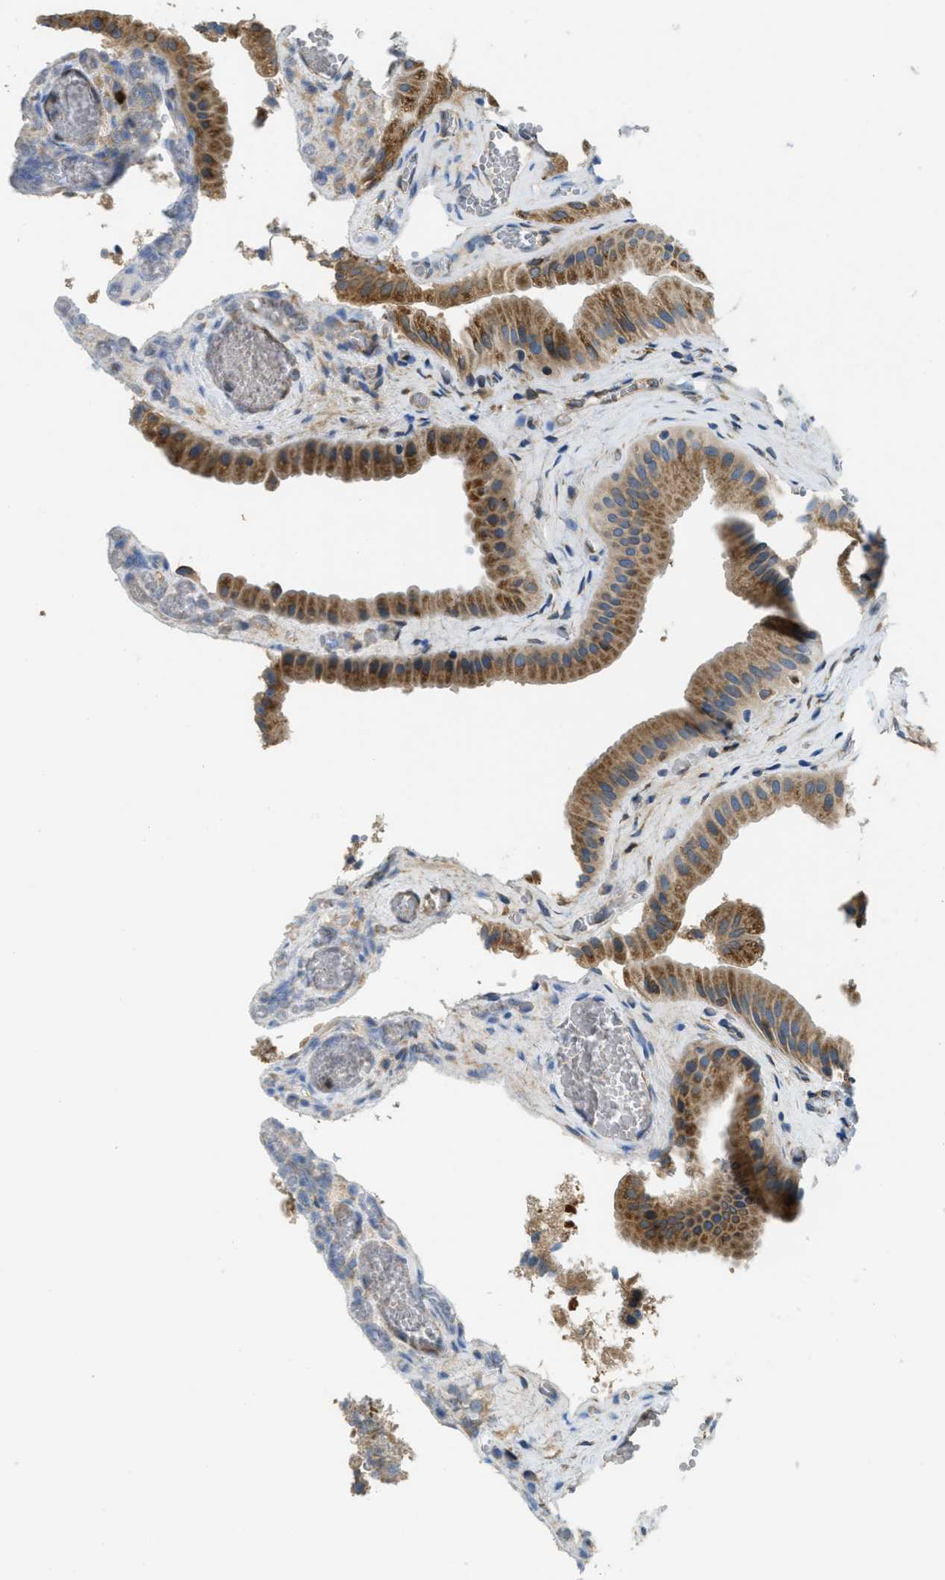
{"staining": {"intensity": "moderate", "quantity": ">75%", "location": "cytoplasmic/membranous"}, "tissue": "gallbladder", "cell_type": "Glandular cells", "image_type": "normal", "snomed": [{"axis": "morphology", "description": "Normal tissue, NOS"}, {"axis": "topography", "description": "Gallbladder"}], "caption": "Immunohistochemistry micrograph of unremarkable human gallbladder stained for a protein (brown), which shows medium levels of moderate cytoplasmic/membranous expression in approximately >75% of glandular cells.", "gene": "SSR1", "patient": {"sex": "male", "age": 49}}